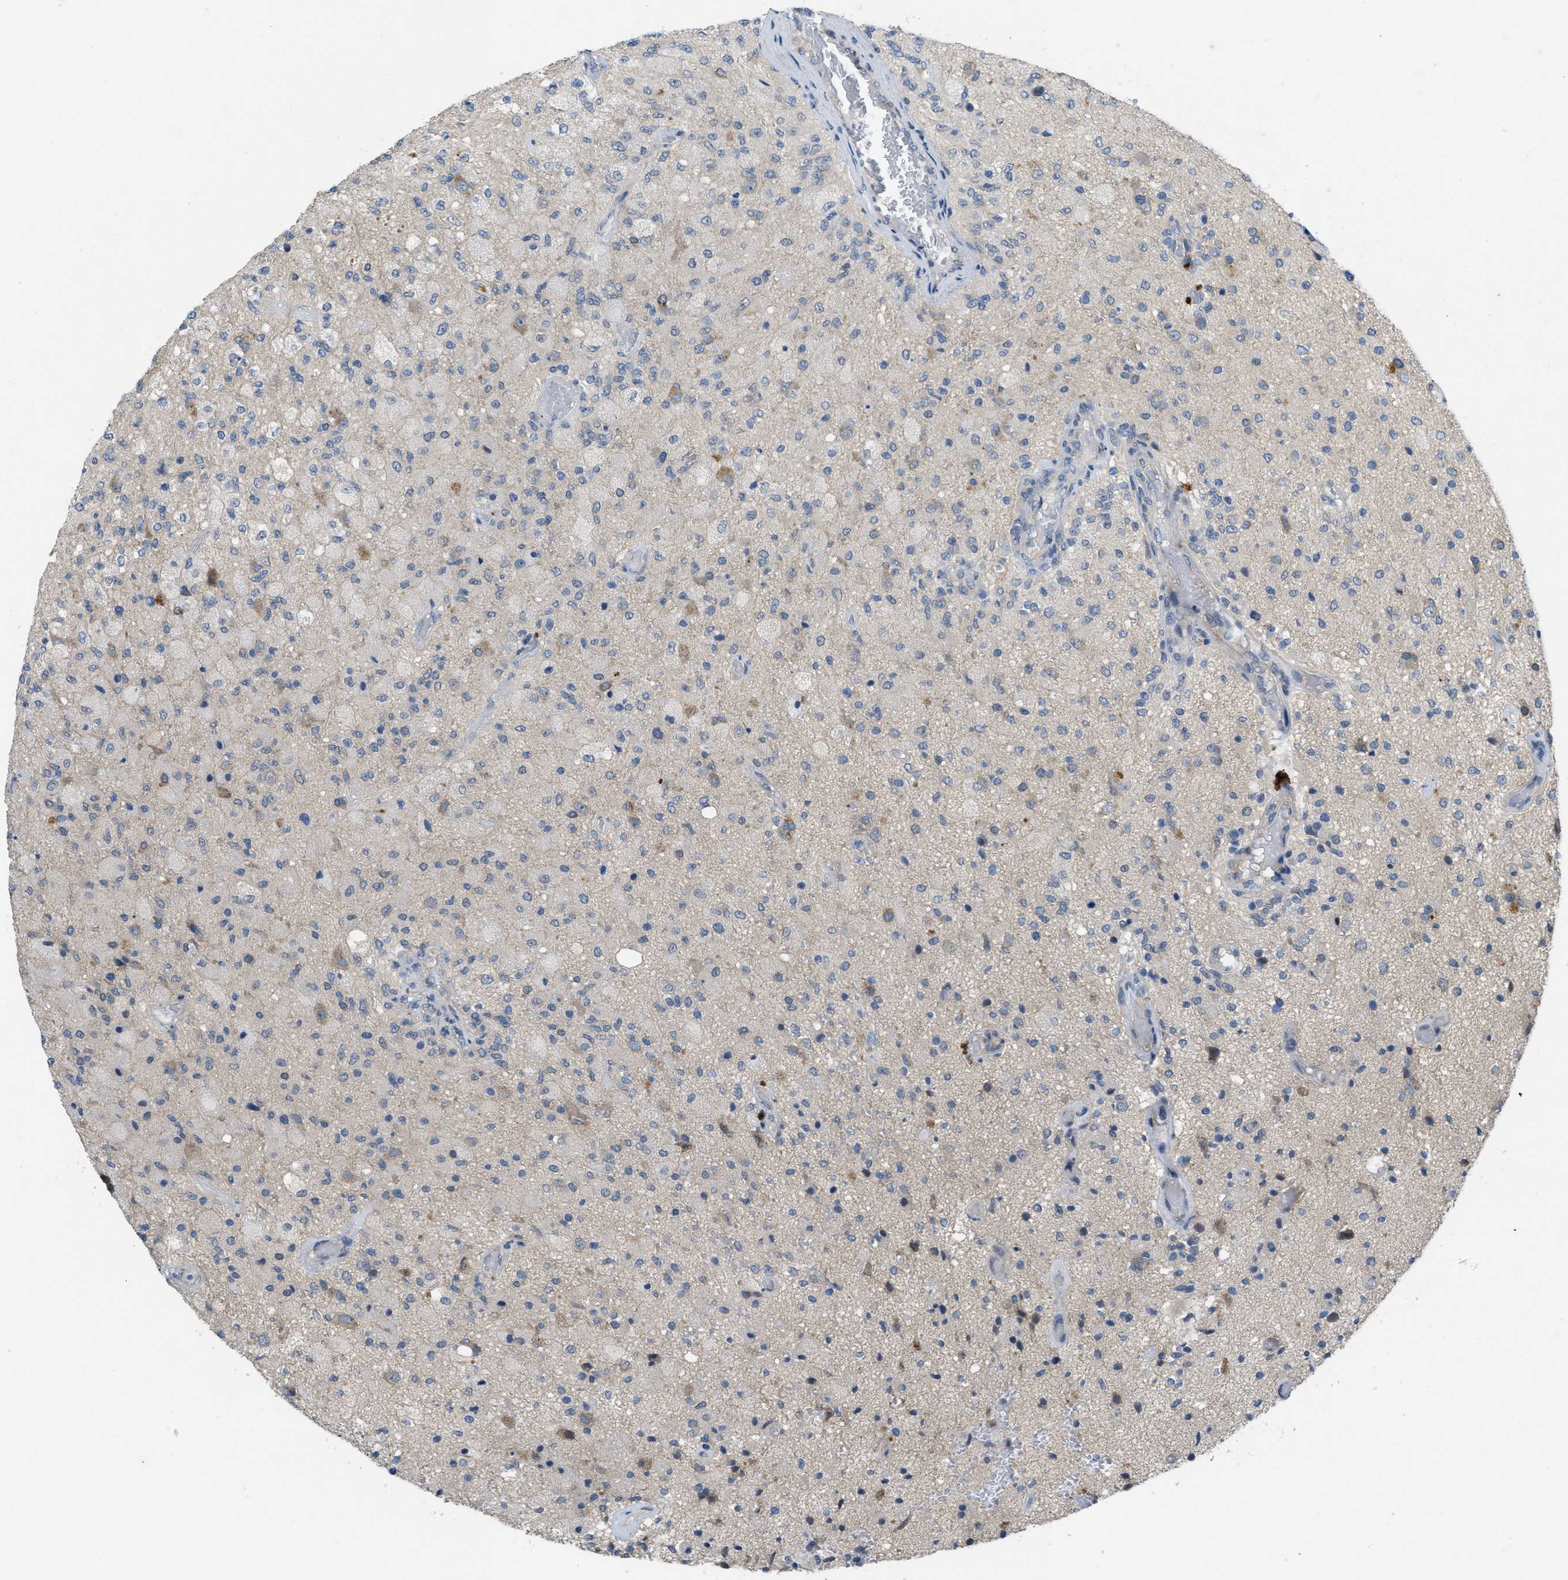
{"staining": {"intensity": "negative", "quantity": "none", "location": "none"}, "tissue": "glioma", "cell_type": "Tumor cells", "image_type": "cancer", "snomed": [{"axis": "morphology", "description": "Normal tissue, NOS"}, {"axis": "morphology", "description": "Glioma, malignant, High grade"}, {"axis": "topography", "description": "Cerebral cortex"}], "caption": "Immunohistochemical staining of glioma displays no significant expression in tumor cells. The staining is performed using DAB (3,3'-diaminobenzidine) brown chromogen with nuclei counter-stained in using hematoxylin.", "gene": "IFNLR1", "patient": {"sex": "male", "age": 77}}